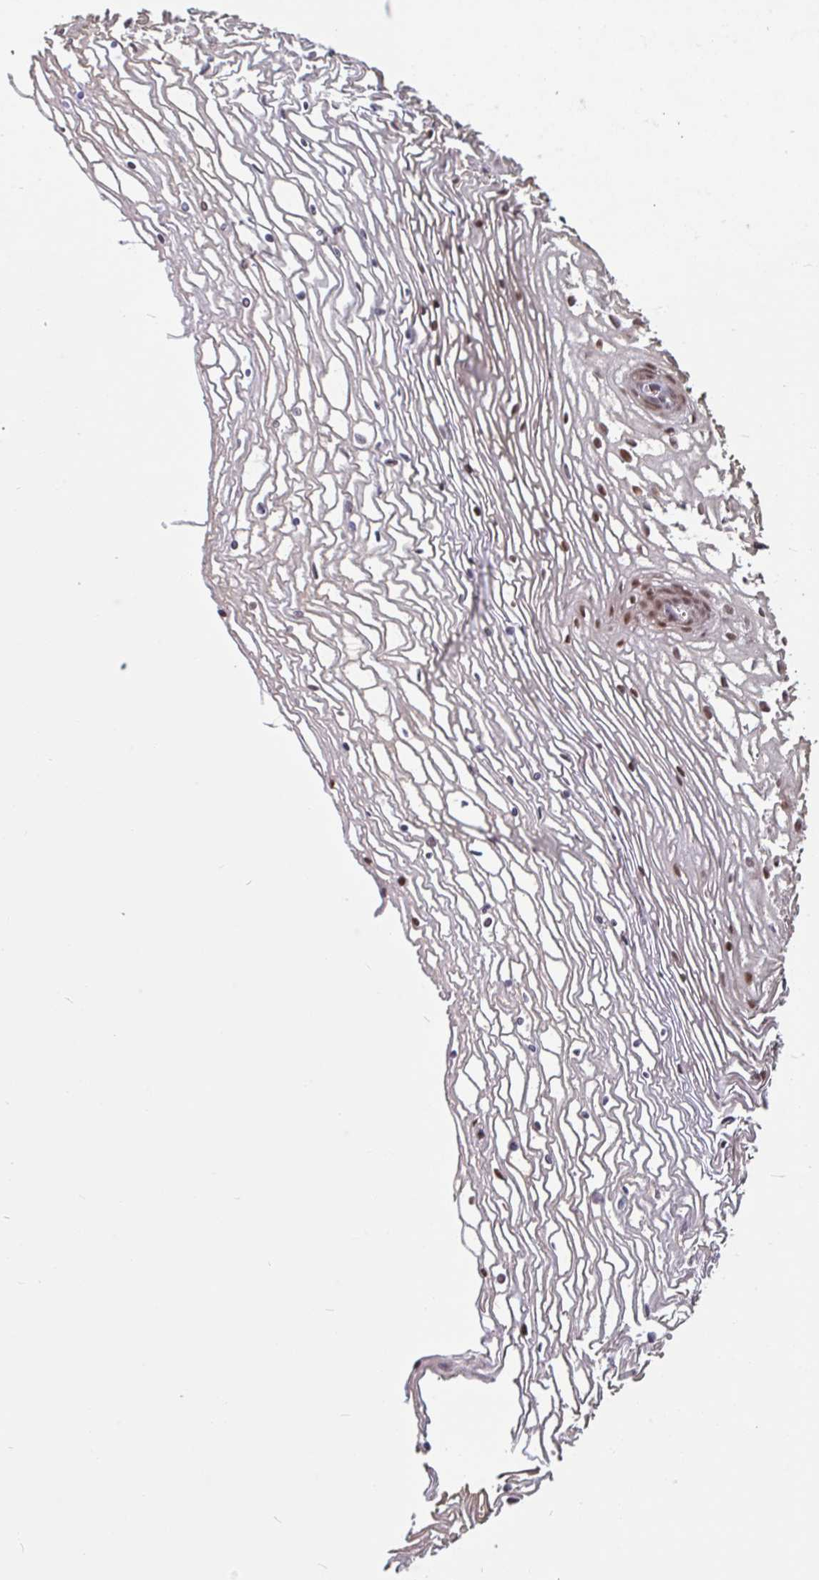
{"staining": {"intensity": "weak", "quantity": "25%-75%", "location": "nuclear"}, "tissue": "cervix", "cell_type": "Glandular cells", "image_type": "normal", "snomed": [{"axis": "morphology", "description": "Normal tissue, NOS"}, {"axis": "topography", "description": "Cervix"}], "caption": "Protein staining shows weak nuclear positivity in about 25%-75% of glandular cells in normal cervix.", "gene": "TMEM119", "patient": {"sex": "female", "age": 36}}